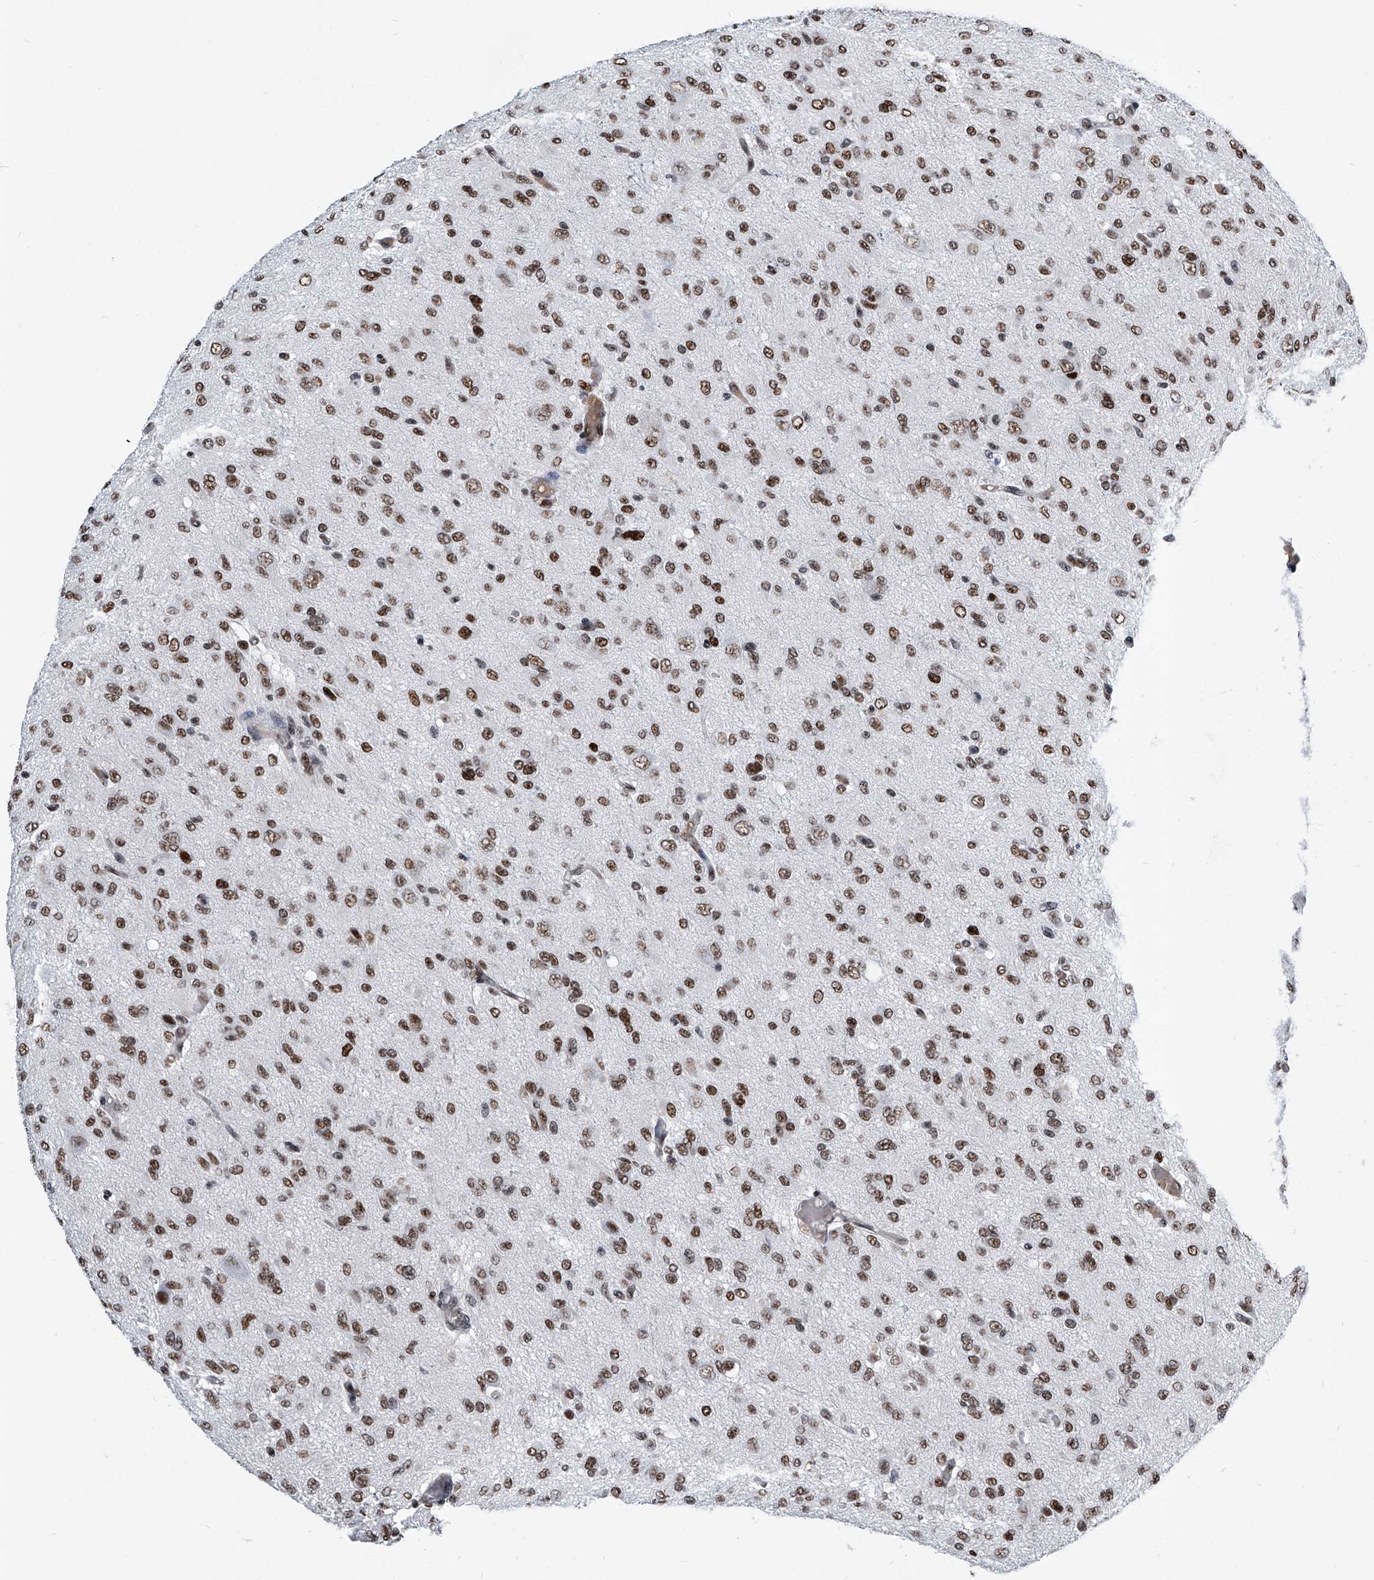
{"staining": {"intensity": "moderate", "quantity": ">75%", "location": "nuclear"}, "tissue": "glioma", "cell_type": "Tumor cells", "image_type": "cancer", "snomed": [{"axis": "morphology", "description": "Glioma, malignant, High grade"}, {"axis": "topography", "description": "Brain"}], "caption": "Immunohistochemistry photomicrograph of human malignant glioma (high-grade) stained for a protein (brown), which demonstrates medium levels of moderate nuclear staining in about >75% of tumor cells.", "gene": "SIM2", "patient": {"sex": "female", "age": 59}}